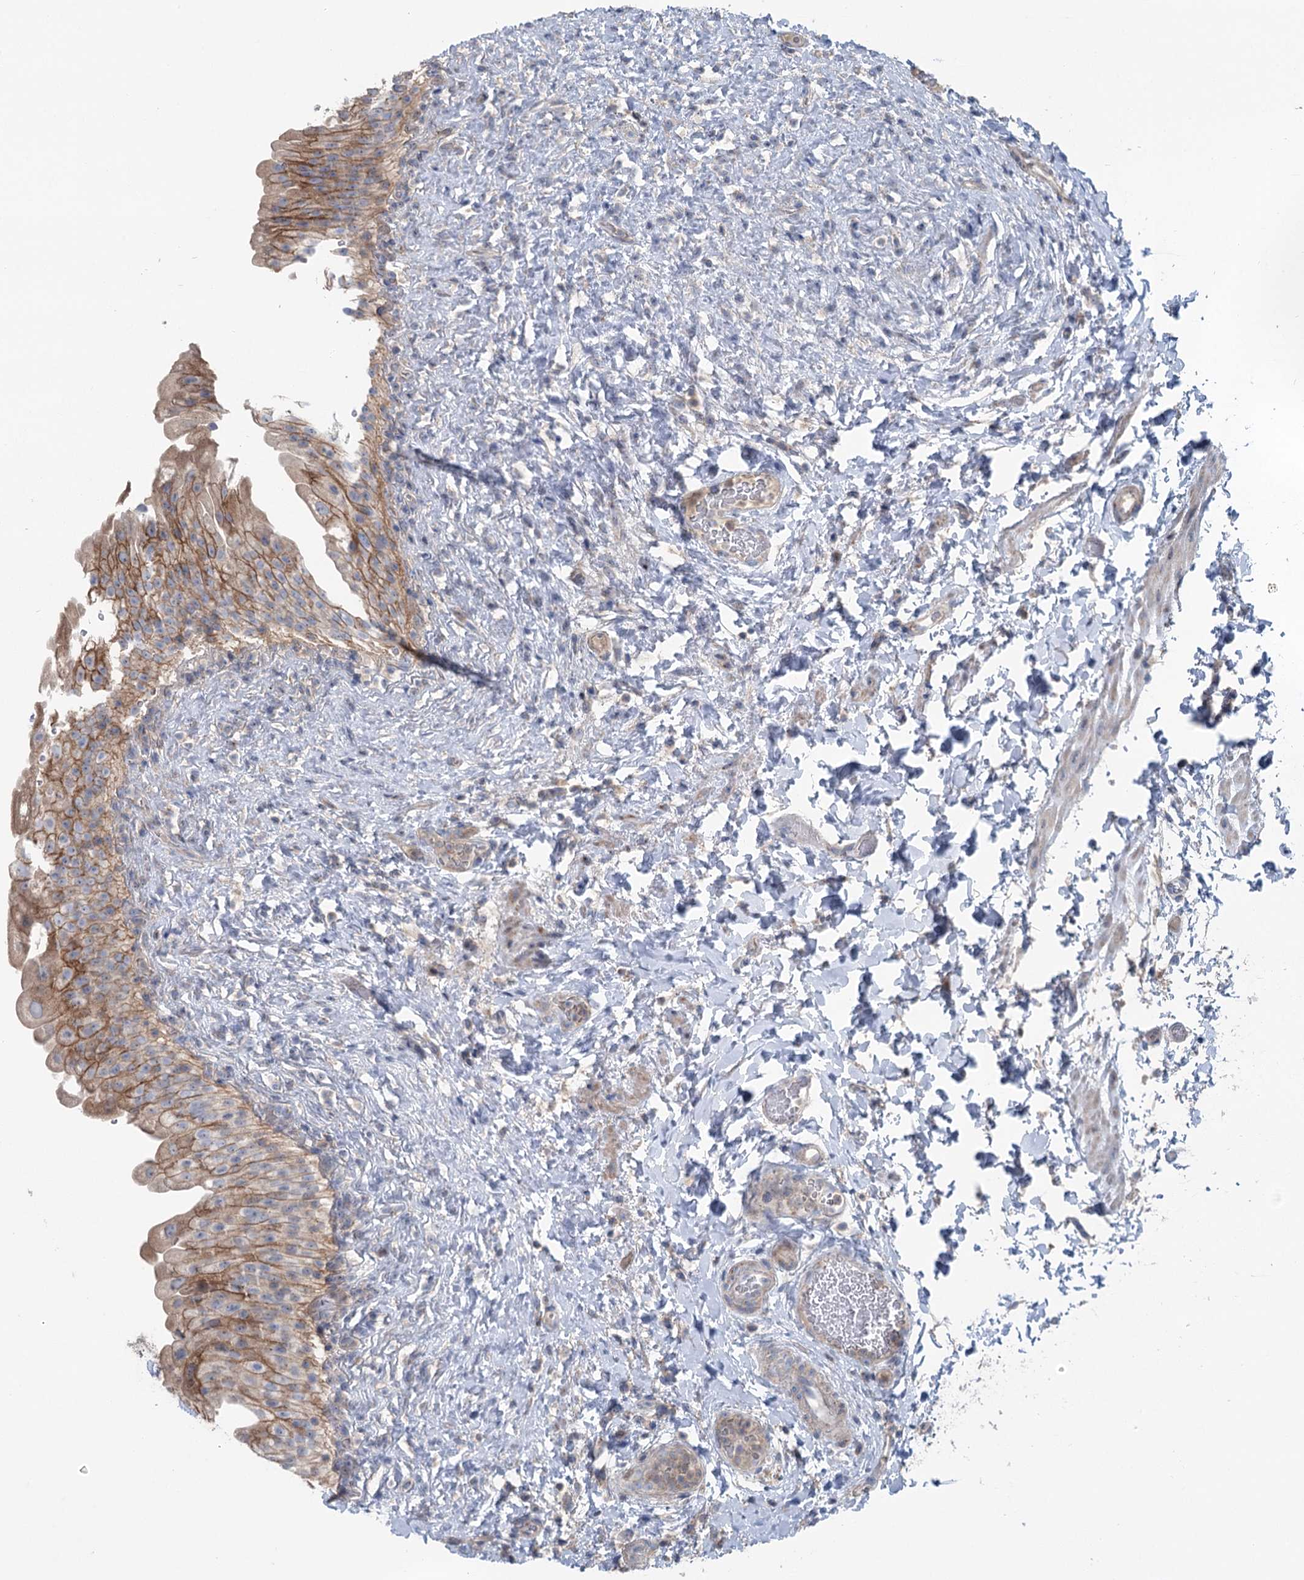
{"staining": {"intensity": "moderate", "quantity": "<25%", "location": "cytoplasmic/membranous"}, "tissue": "urinary bladder", "cell_type": "Urothelial cells", "image_type": "normal", "snomed": [{"axis": "morphology", "description": "Normal tissue, NOS"}, {"axis": "topography", "description": "Urinary bladder"}], "caption": "A histopathology image of human urinary bladder stained for a protein demonstrates moderate cytoplasmic/membranous brown staining in urothelial cells. (brown staining indicates protein expression, while blue staining denotes nuclei).", "gene": "MARK2", "patient": {"sex": "female", "age": 27}}